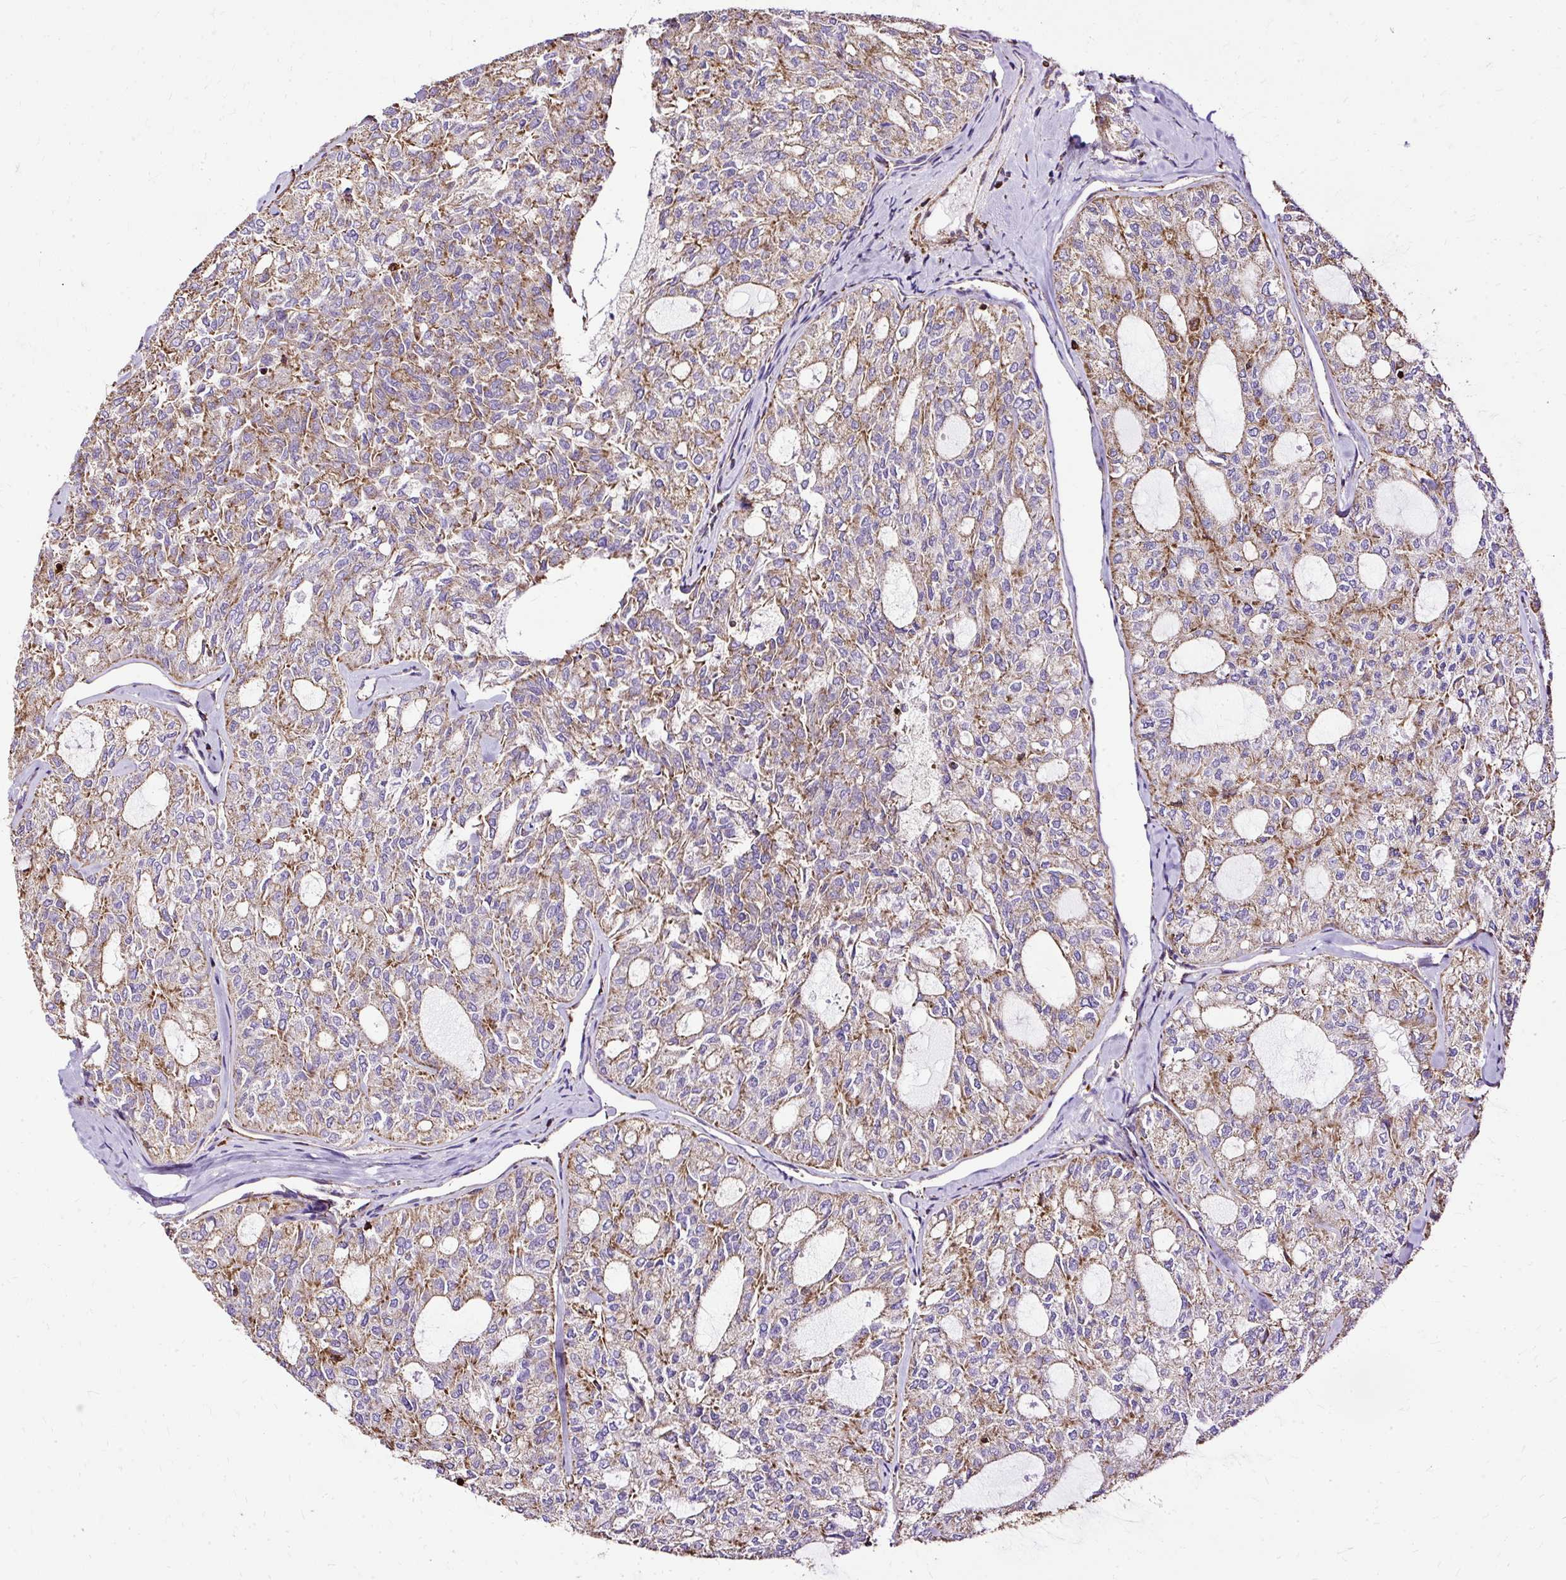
{"staining": {"intensity": "moderate", "quantity": "25%-75%", "location": "cytoplasmic/membranous"}, "tissue": "thyroid cancer", "cell_type": "Tumor cells", "image_type": "cancer", "snomed": [{"axis": "morphology", "description": "Follicular adenoma carcinoma, NOS"}, {"axis": "topography", "description": "Thyroid gland"}], "caption": "Protein expression analysis of thyroid cancer displays moderate cytoplasmic/membranous expression in about 25%-75% of tumor cells.", "gene": "KLHL11", "patient": {"sex": "male", "age": 75}}